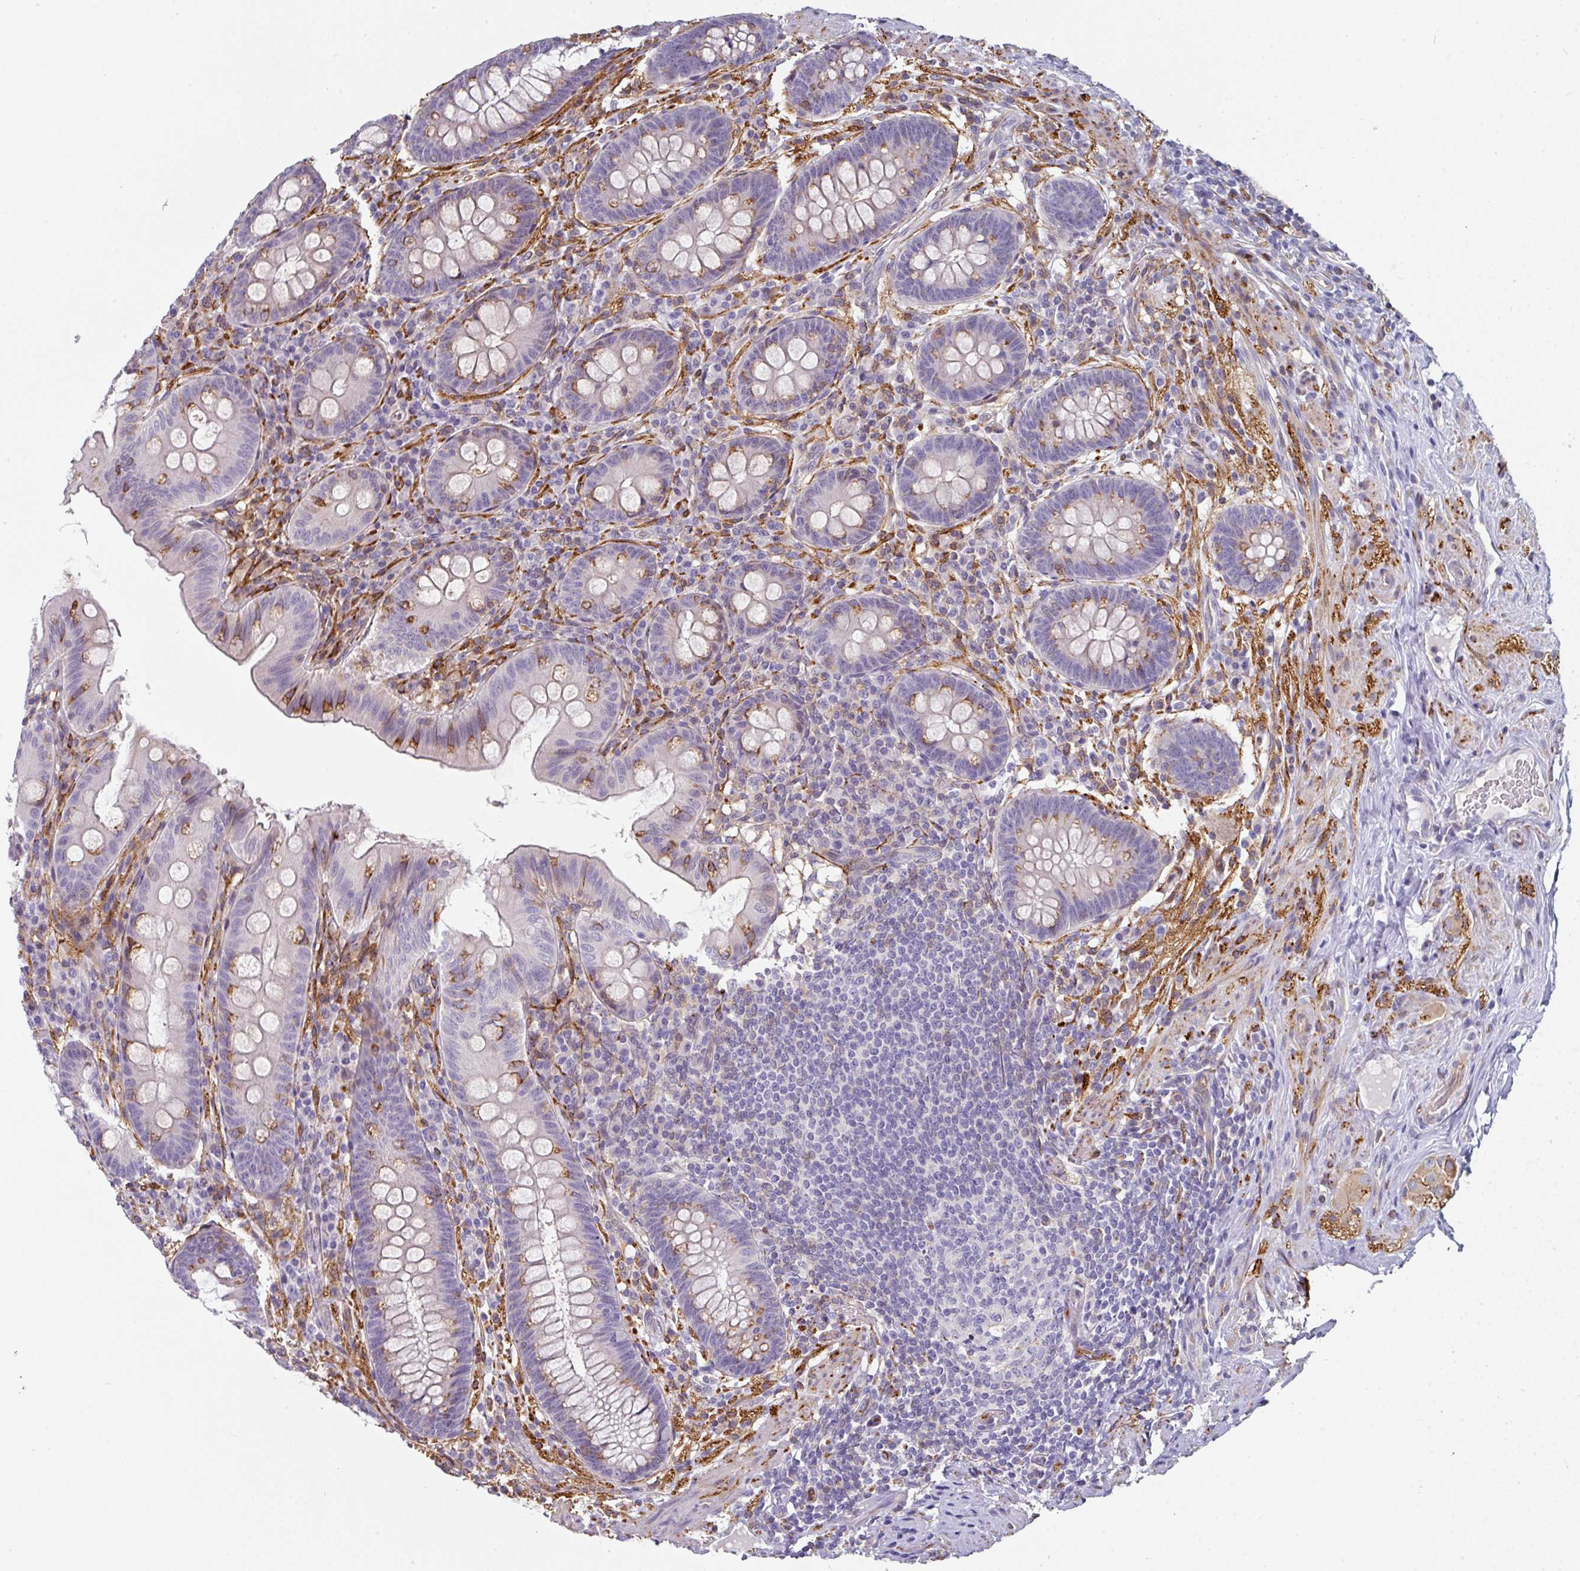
{"staining": {"intensity": "strong", "quantity": "<25%", "location": "cytoplasmic/membranous"}, "tissue": "appendix", "cell_type": "Glandular cells", "image_type": "normal", "snomed": [{"axis": "morphology", "description": "Normal tissue, NOS"}, {"axis": "topography", "description": "Appendix"}], "caption": "Glandular cells show strong cytoplasmic/membranous expression in about <25% of cells in benign appendix.", "gene": "BEND5", "patient": {"sex": "male", "age": 71}}